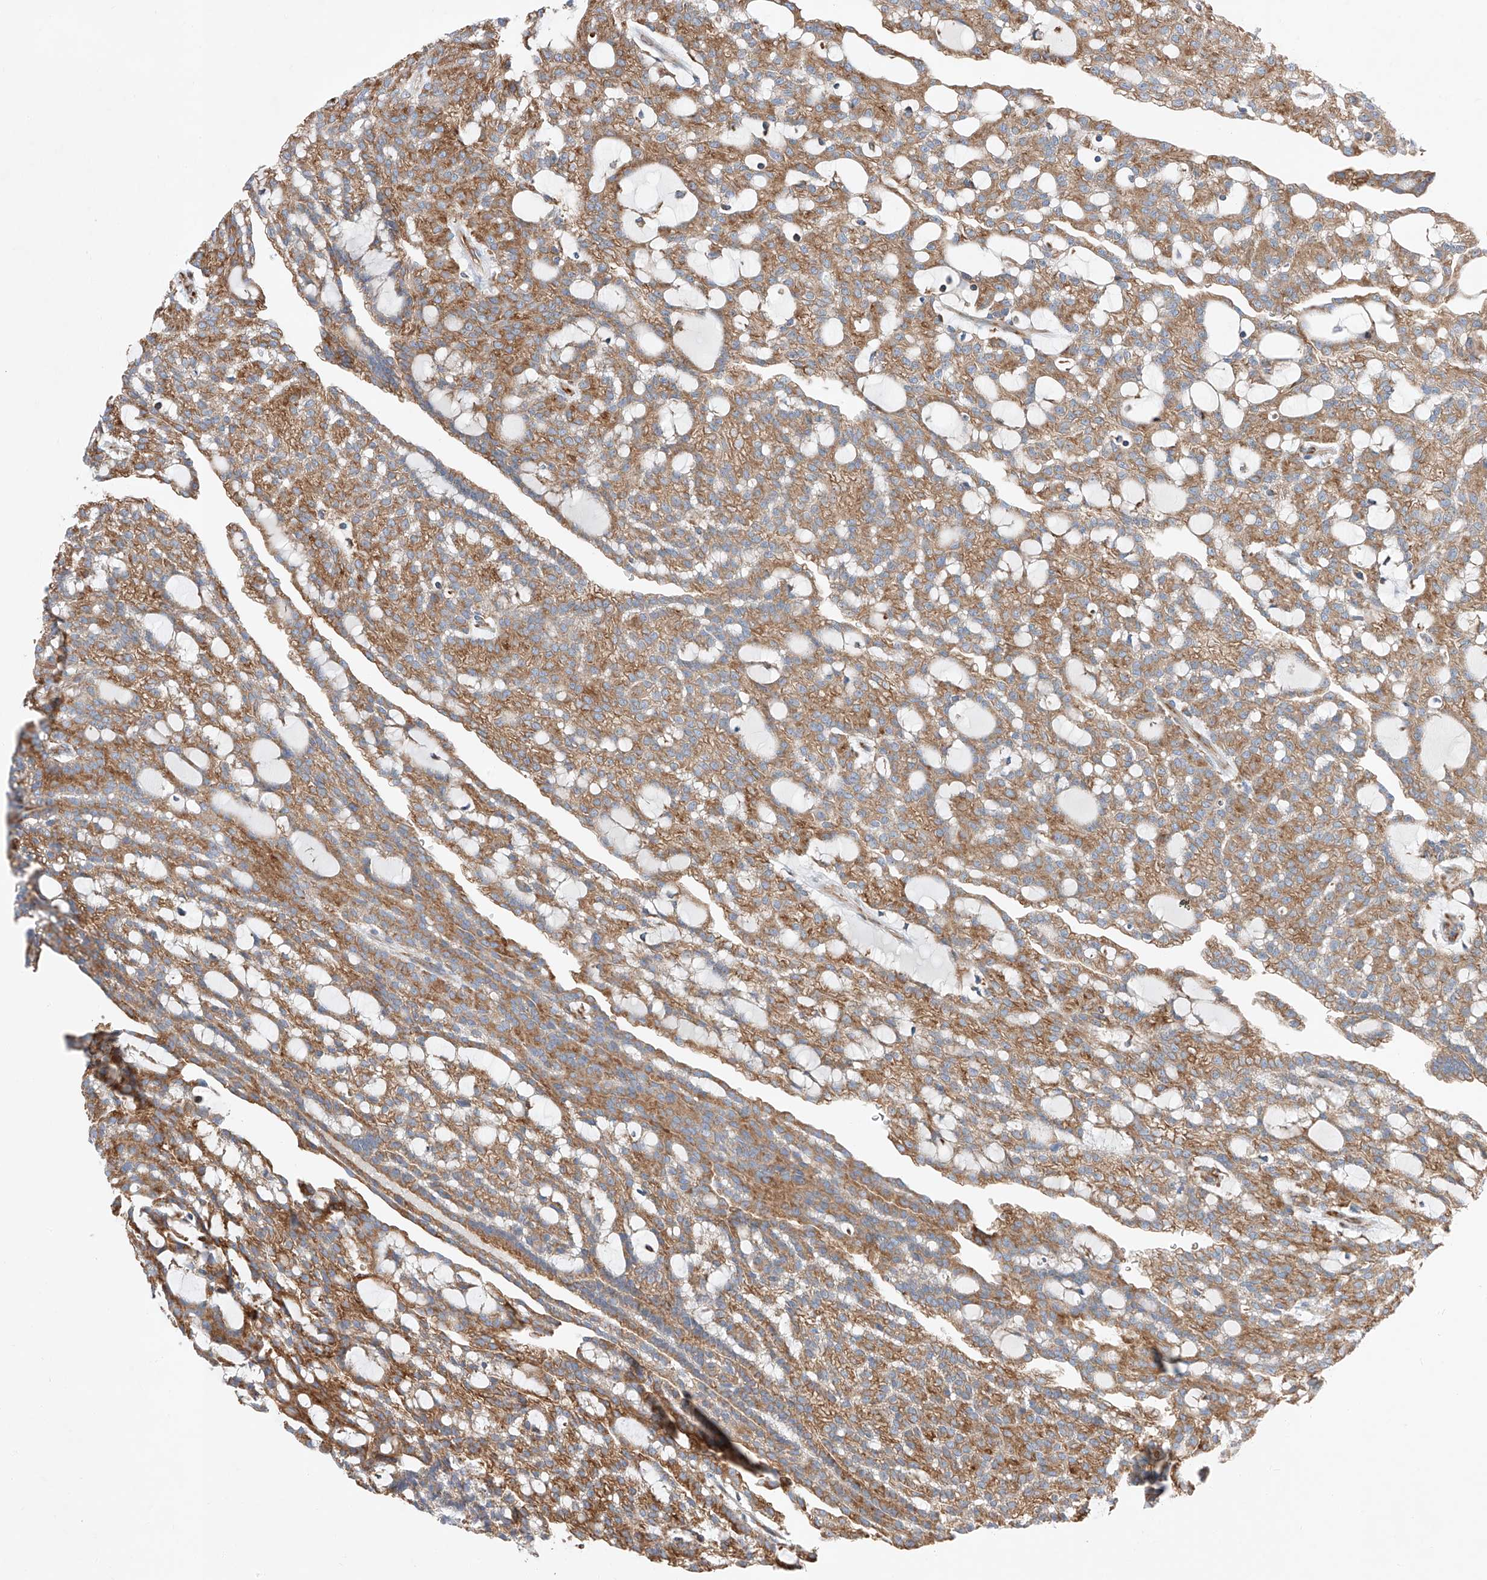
{"staining": {"intensity": "moderate", "quantity": ">75%", "location": "cytoplasmic/membranous"}, "tissue": "renal cancer", "cell_type": "Tumor cells", "image_type": "cancer", "snomed": [{"axis": "morphology", "description": "Adenocarcinoma, NOS"}, {"axis": "topography", "description": "Kidney"}], "caption": "Renal cancer (adenocarcinoma) stained for a protein (brown) displays moderate cytoplasmic/membranous positive positivity in approximately >75% of tumor cells.", "gene": "CRELD1", "patient": {"sex": "male", "age": 63}}